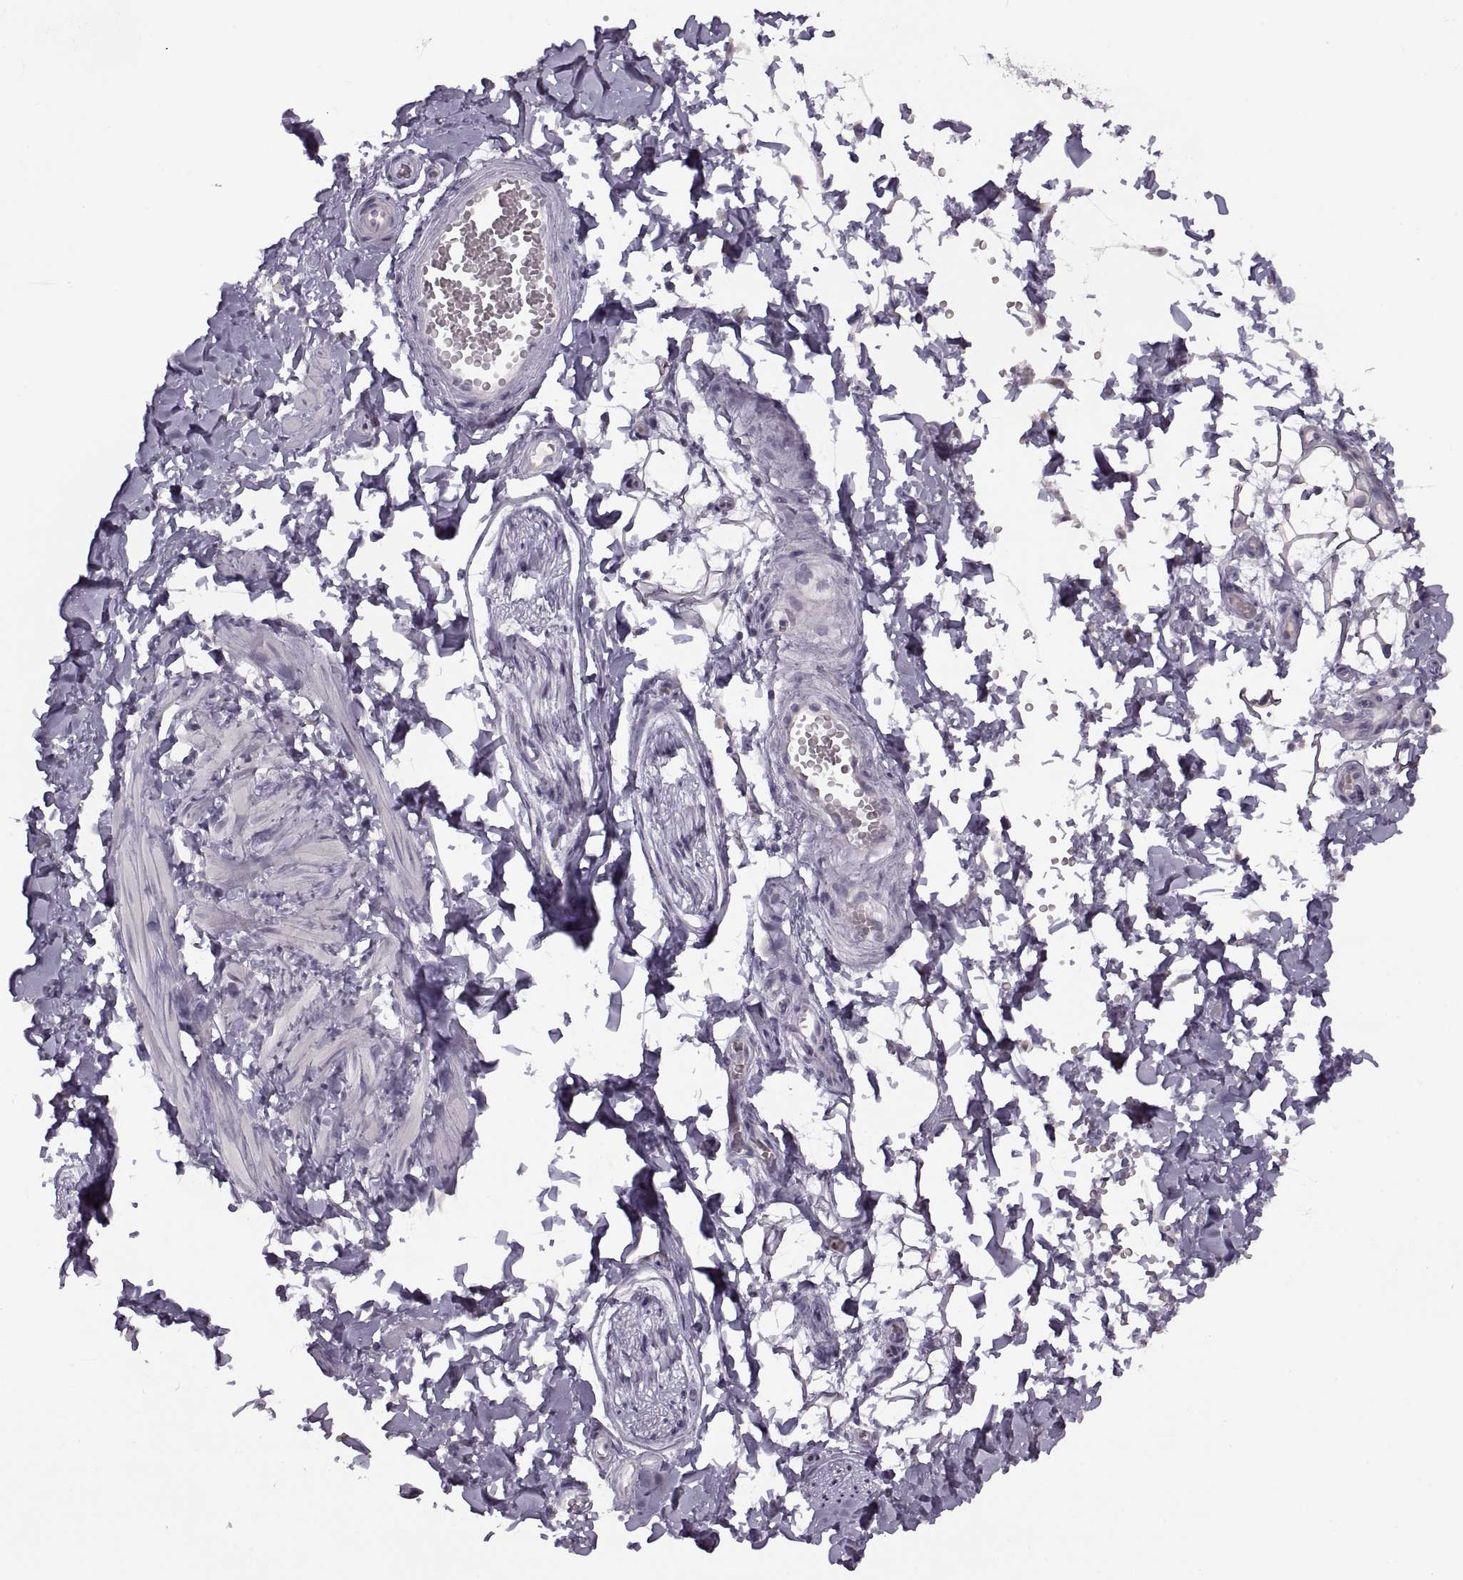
{"staining": {"intensity": "negative", "quantity": "none", "location": "none"}, "tissue": "adipose tissue", "cell_type": "Adipocytes", "image_type": "normal", "snomed": [{"axis": "morphology", "description": "Normal tissue, NOS"}, {"axis": "topography", "description": "Smooth muscle"}, {"axis": "topography", "description": "Peripheral nerve tissue"}], "caption": "Immunohistochemistry (IHC) image of benign adipose tissue stained for a protein (brown), which demonstrates no staining in adipocytes.", "gene": "H2AP", "patient": {"sex": "male", "age": 22}}